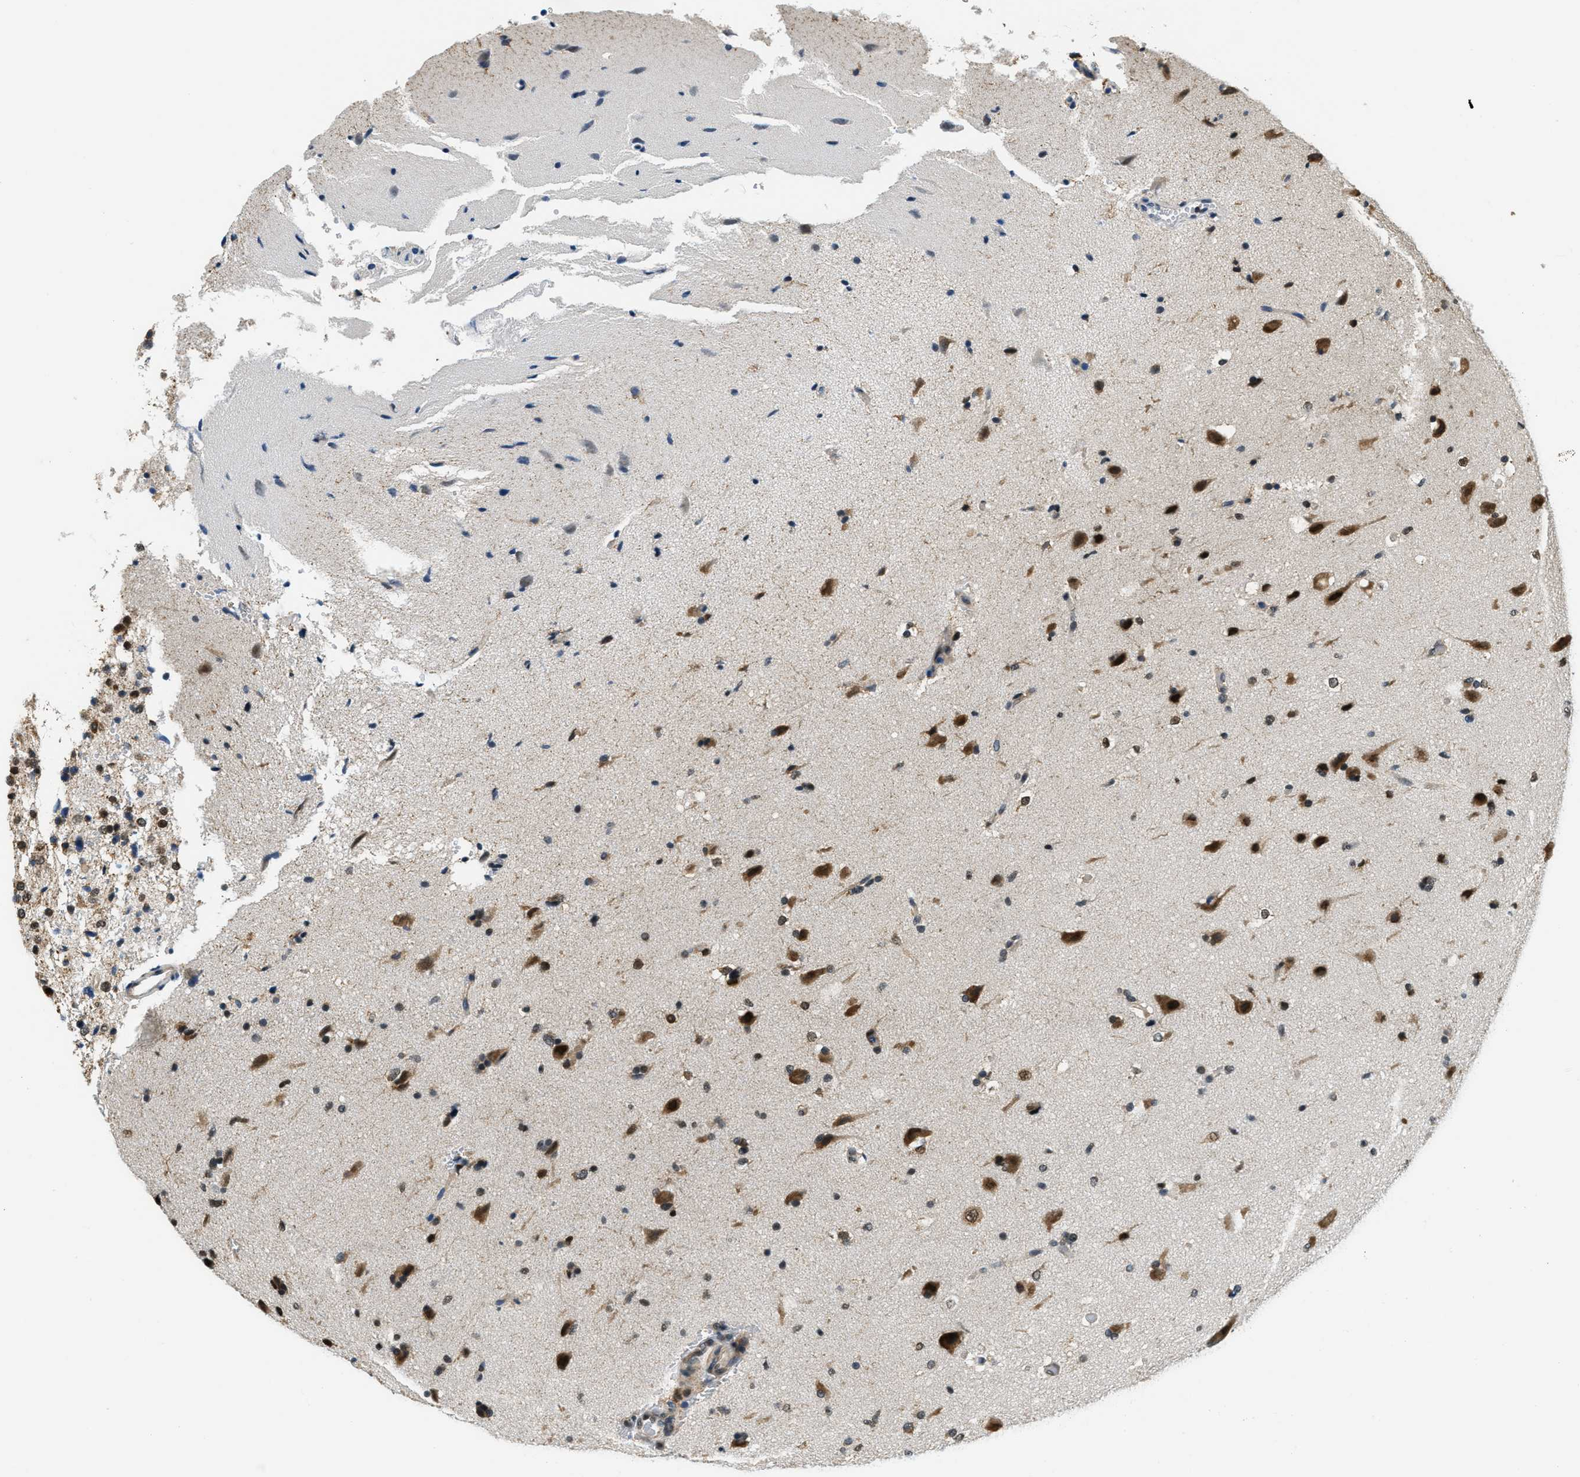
{"staining": {"intensity": "strong", "quantity": "25%-75%", "location": "cytoplasmic/membranous,nuclear"}, "tissue": "glioma", "cell_type": "Tumor cells", "image_type": "cancer", "snomed": [{"axis": "morphology", "description": "Glioma, malignant, Low grade"}, {"axis": "topography", "description": "Brain"}], "caption": "Glioma stained with DAB immunohistochemistry (IHC) exhibits high levels of strong cytoplasmic/membranous and nuclear positivity in approximately 25%-75% of tumor cells.", "gene": "RAB11FIP1", "patient": {"sex": "female", "age": 37}}